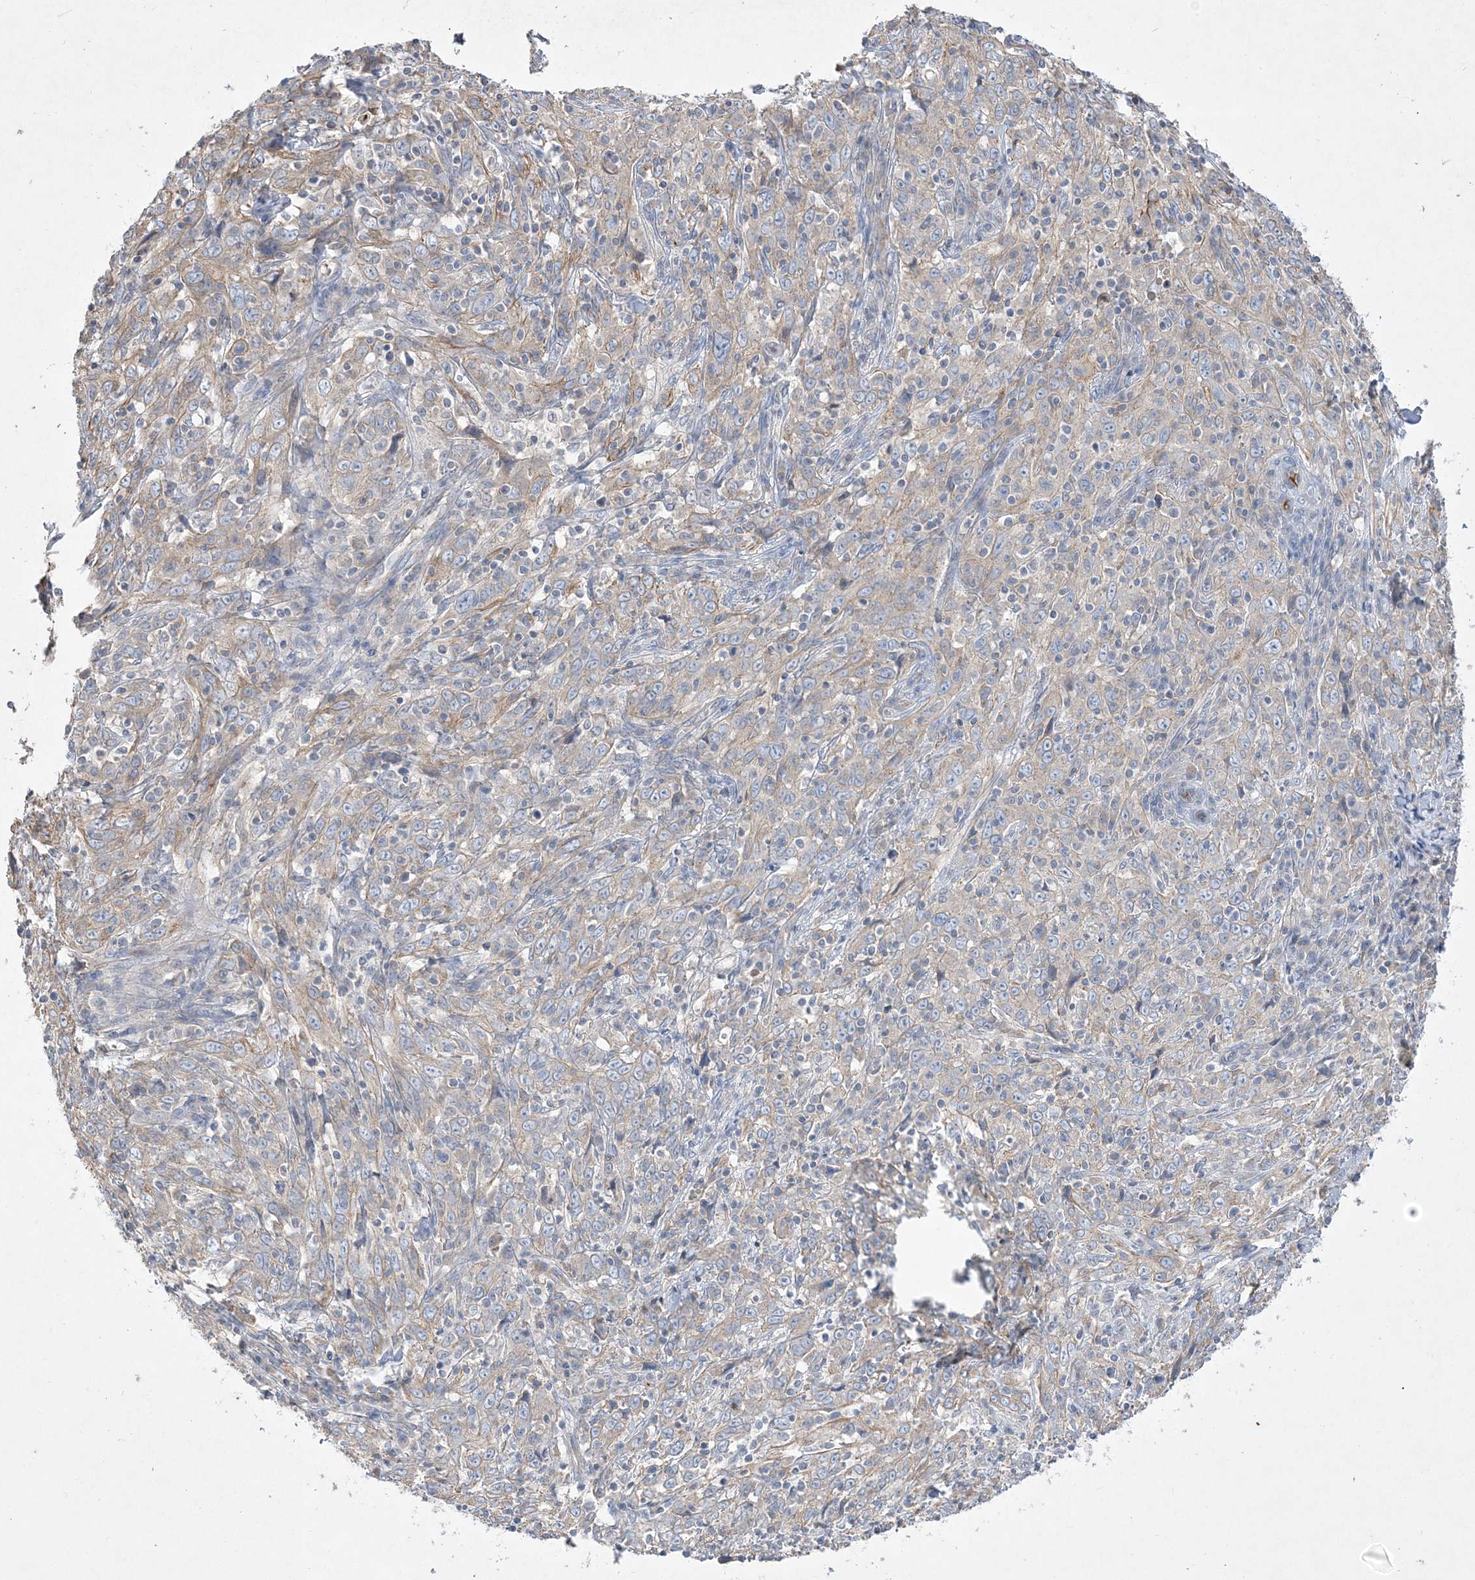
{"staining": {"intensity": "weak", "quantity": "<25%", "location": "cytoplasmic/membranous"}, "tissue": "cervical cancer", "cell_type": "Tumor cells", "image_type": "cancer", "snomed": [{"axis": "morphology", "description": "Squamous cell carcinoma, NOS"}, {"axis": "topography", "description": "Cervix"}], "caption": "Tumor cells show no significant positivity in squamous cell carcinoma (cervical).", "gene": "ADCK2", "patient": {"sex": "female", "age": 46}}